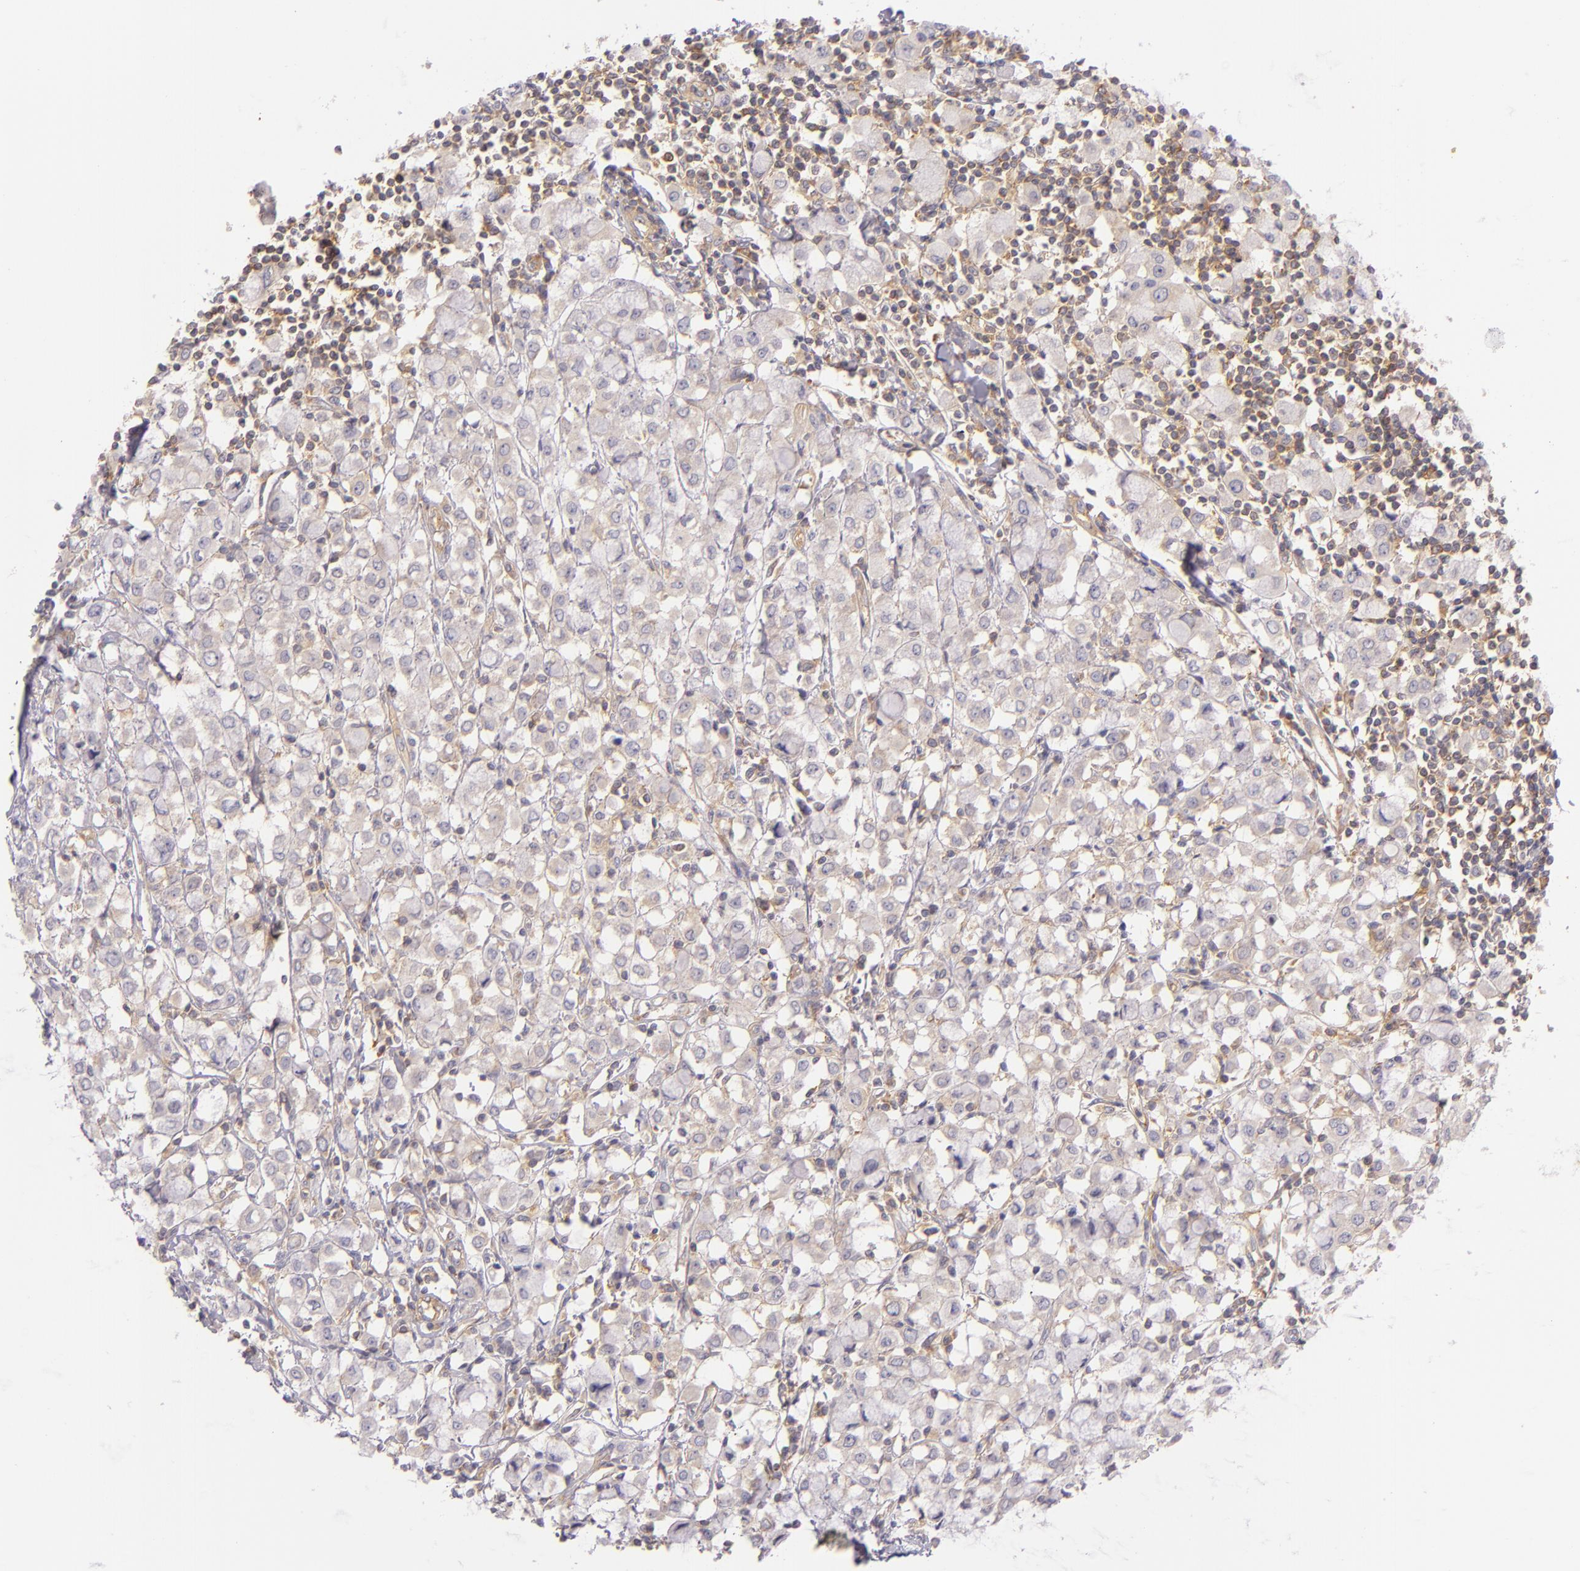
{"staining": {"intensity": "weak", "quantity": "25%-75%", "location": "cytoplasmic/membranous"}, "tissue": "breast cancer", "cell_type": "Tumor cells", "image_type": "cancer", "snomed": [{"axis": "morphology", "description": "Lobular carcinoma"}, {"axis": "topography", "description": "Breast"}], "caption": "Immunohistochemical staining of human lobular carcinoma (breast) shows low levels of weak cytoplasmic/membranous expression in about 25%-75% of tumor cells.", "gene": "UPF3B", "patient": {"sex": "female", "age": 85}}